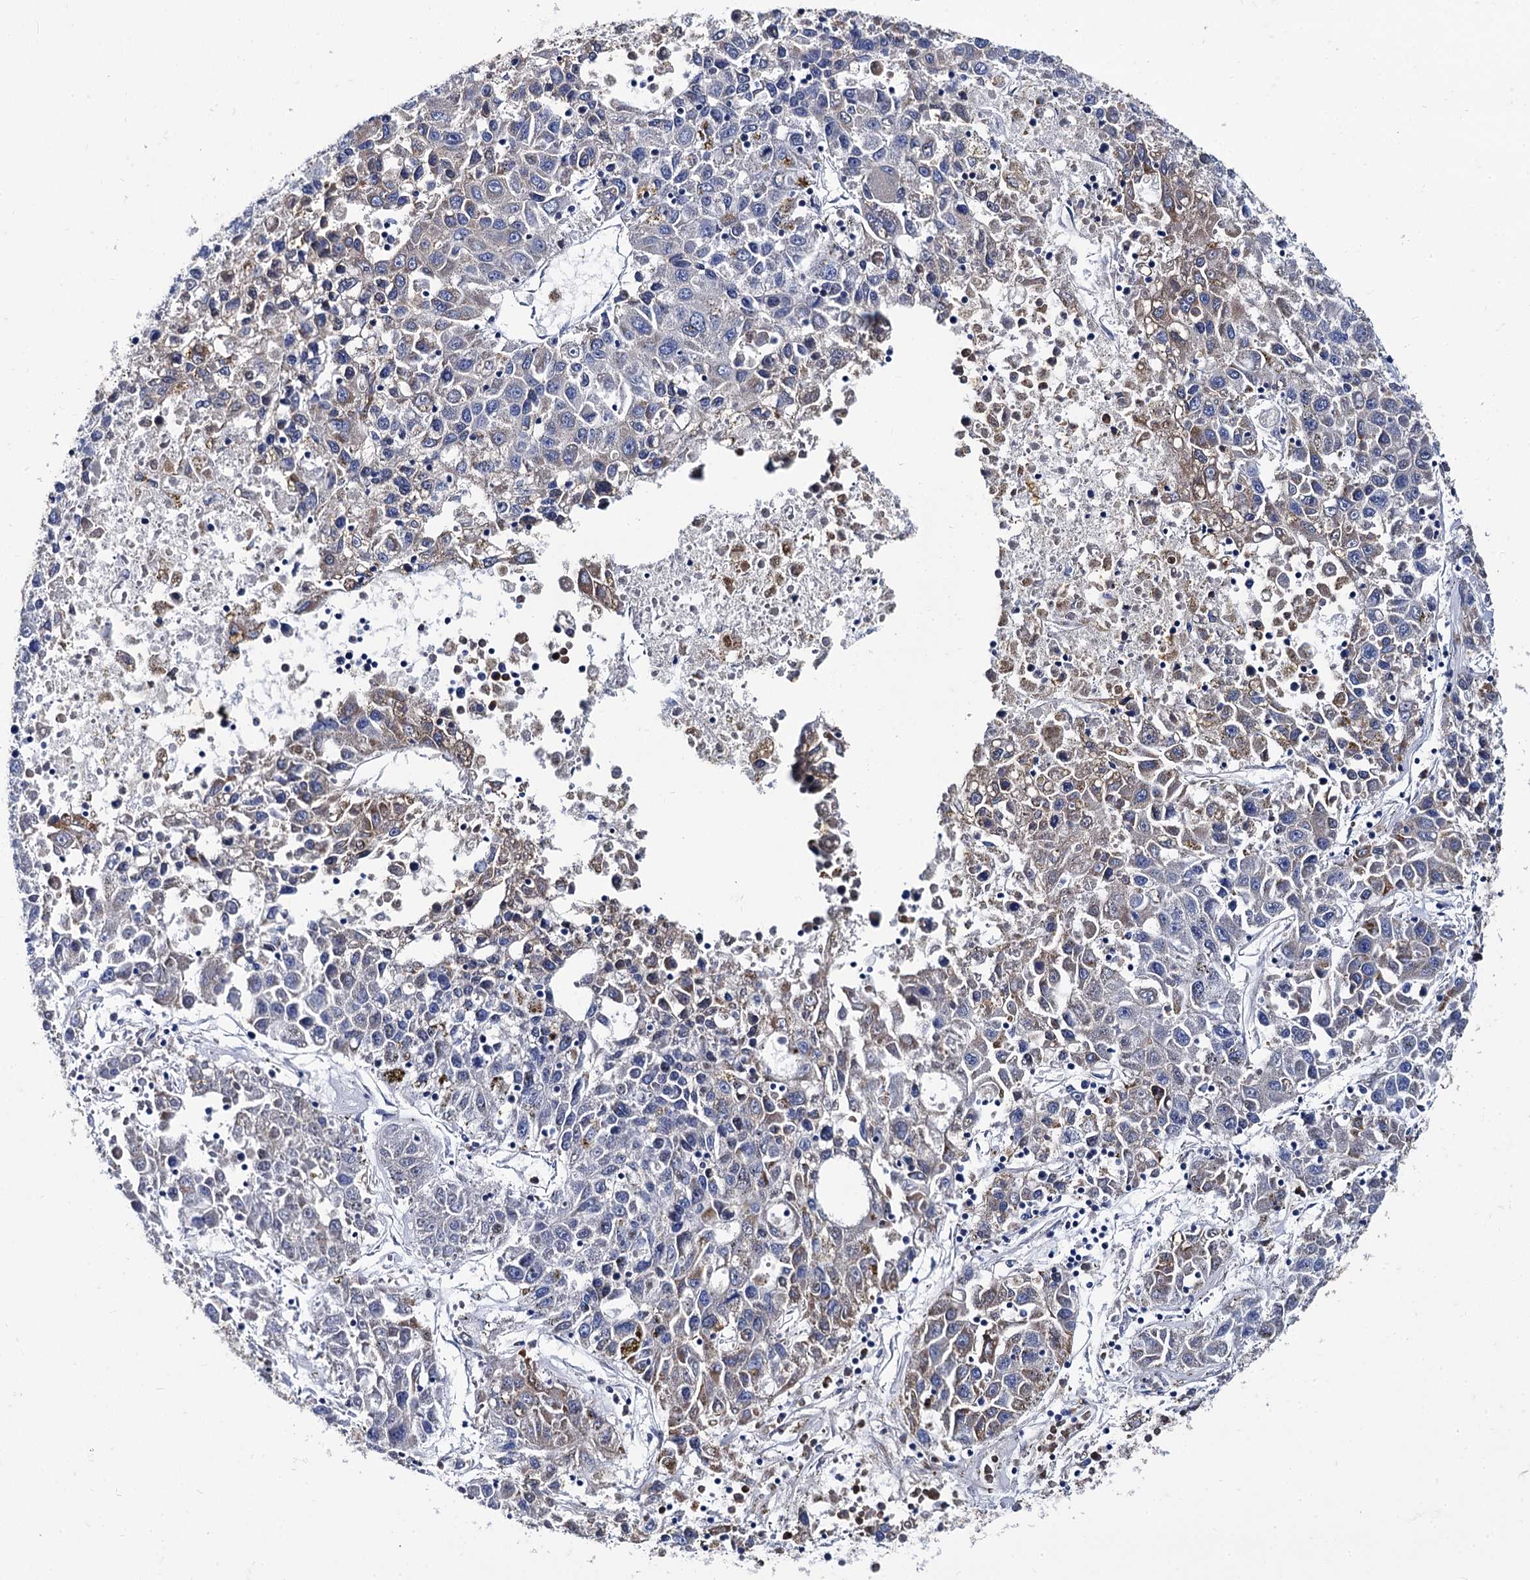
{"staining": {"intensity": "weak", "quantity": "<25%", "location": "cytoplasmic/membranous"}, "tissue": "liver cancer", "cell_type": "Tumor cells", "image_type": "cancer", "snomed": [{"axis": "morphology", "description": "Carcinoma, Hepatocellular, NOS"}, {"axis": "topography", "description": "Liver"}], "caption": "Liver hepatocellular carcinoma was stained to show a protein in brown. There is no significant staining in tumor cells.", "gene": "APOD", "patient": {"sex": "male", "age": 49}}